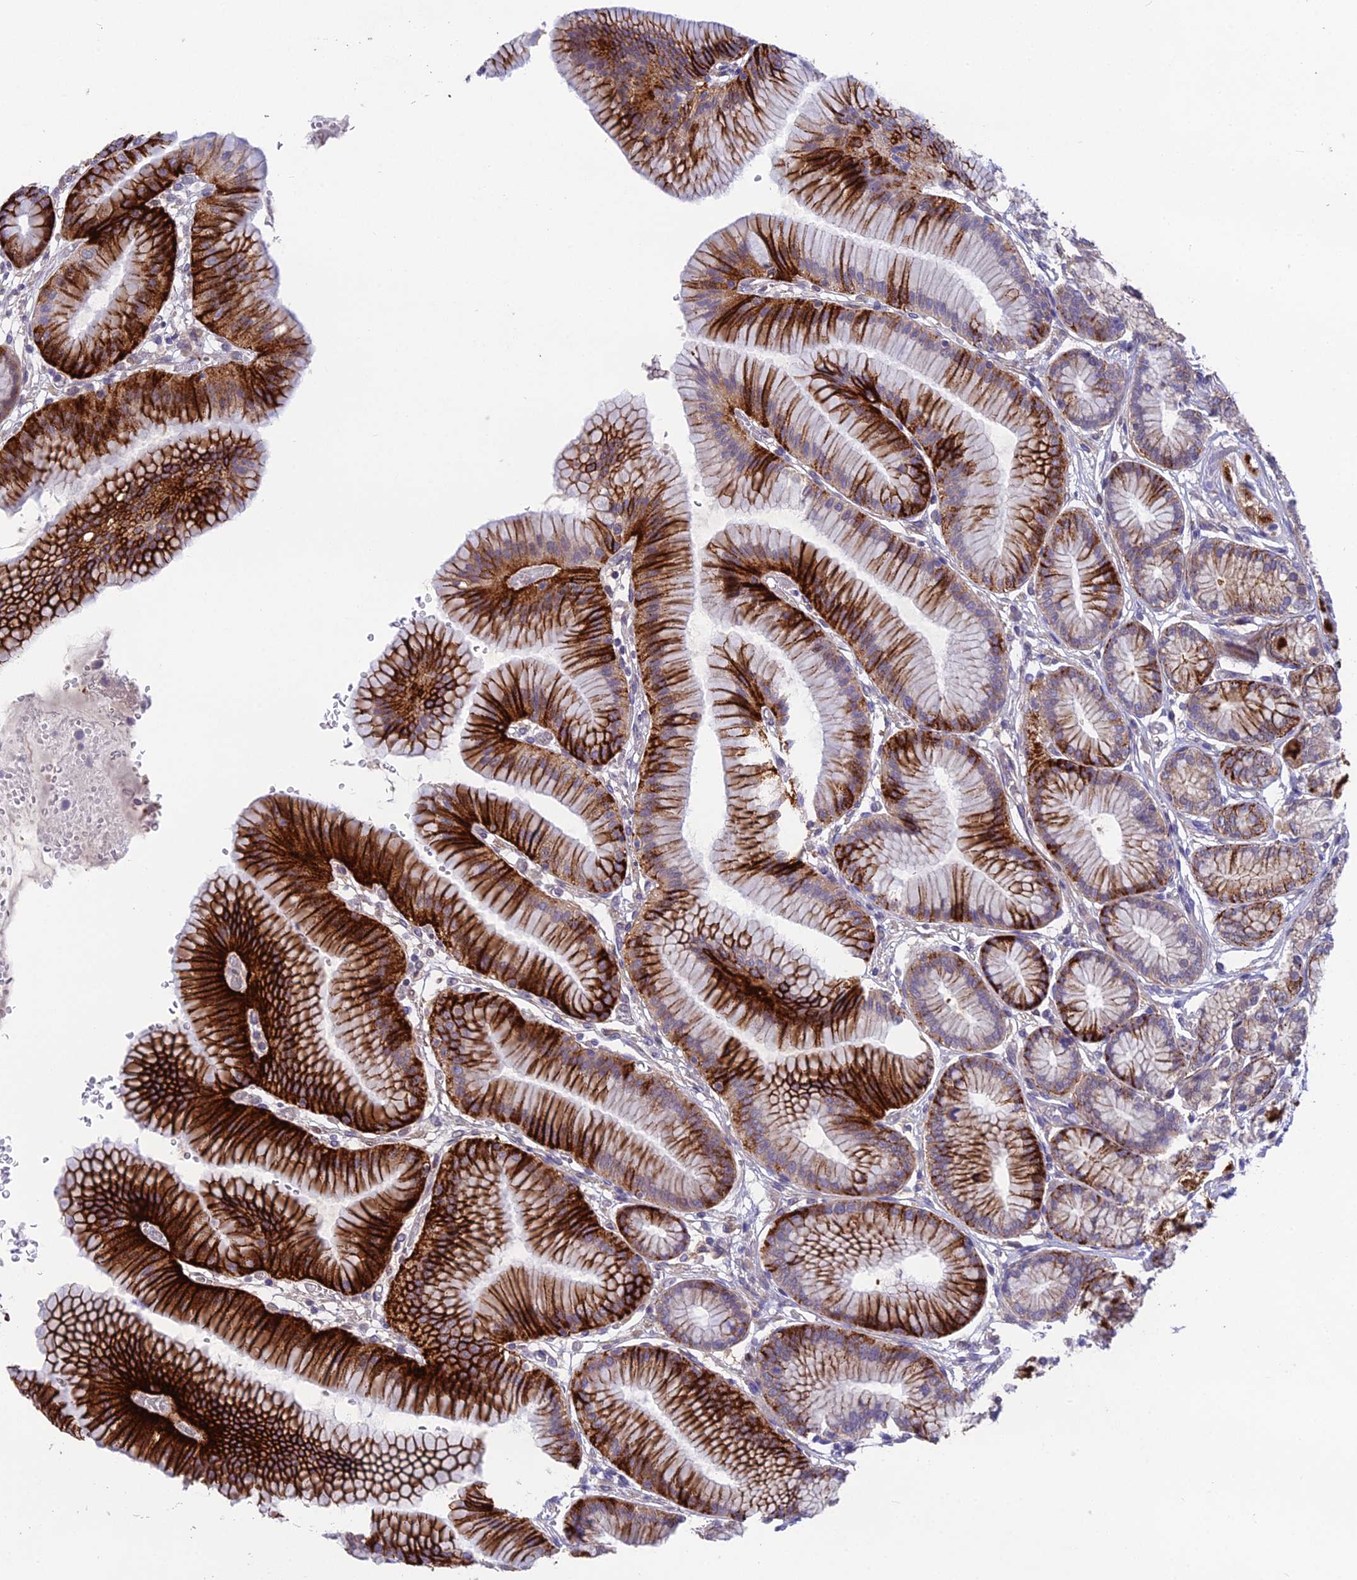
{"staining": {"intensity": "strong", "quantity": "25%-75%", "location": "cytoplasmic/membranous"}, "tissue": "stomach", "cell_type": "Glandular cells", "image_type": "normal", "snomed": [{"axis": "morphology", "description": "Normal tissue, NOS"}, {"axis": "morphology", "description": "Adenocarcinoma, NOS"}, {"axis": "morphology", "description": "Adenocarcinoma, High grade"}, {"axis": "topography", "description": "Stomach, upper"}, {"axis": "topography", "description": "Stomach"}], "caption": "Protein staining of benign stomach exhibits strong cytoplasmic/membranous staining in approximately 25%-75% of glandular cells. (DAB IHC, brown staining for protein, blue staining for nuclei).", "gene": "PUS10", "patient": {"sex": "female", "age": 65}}